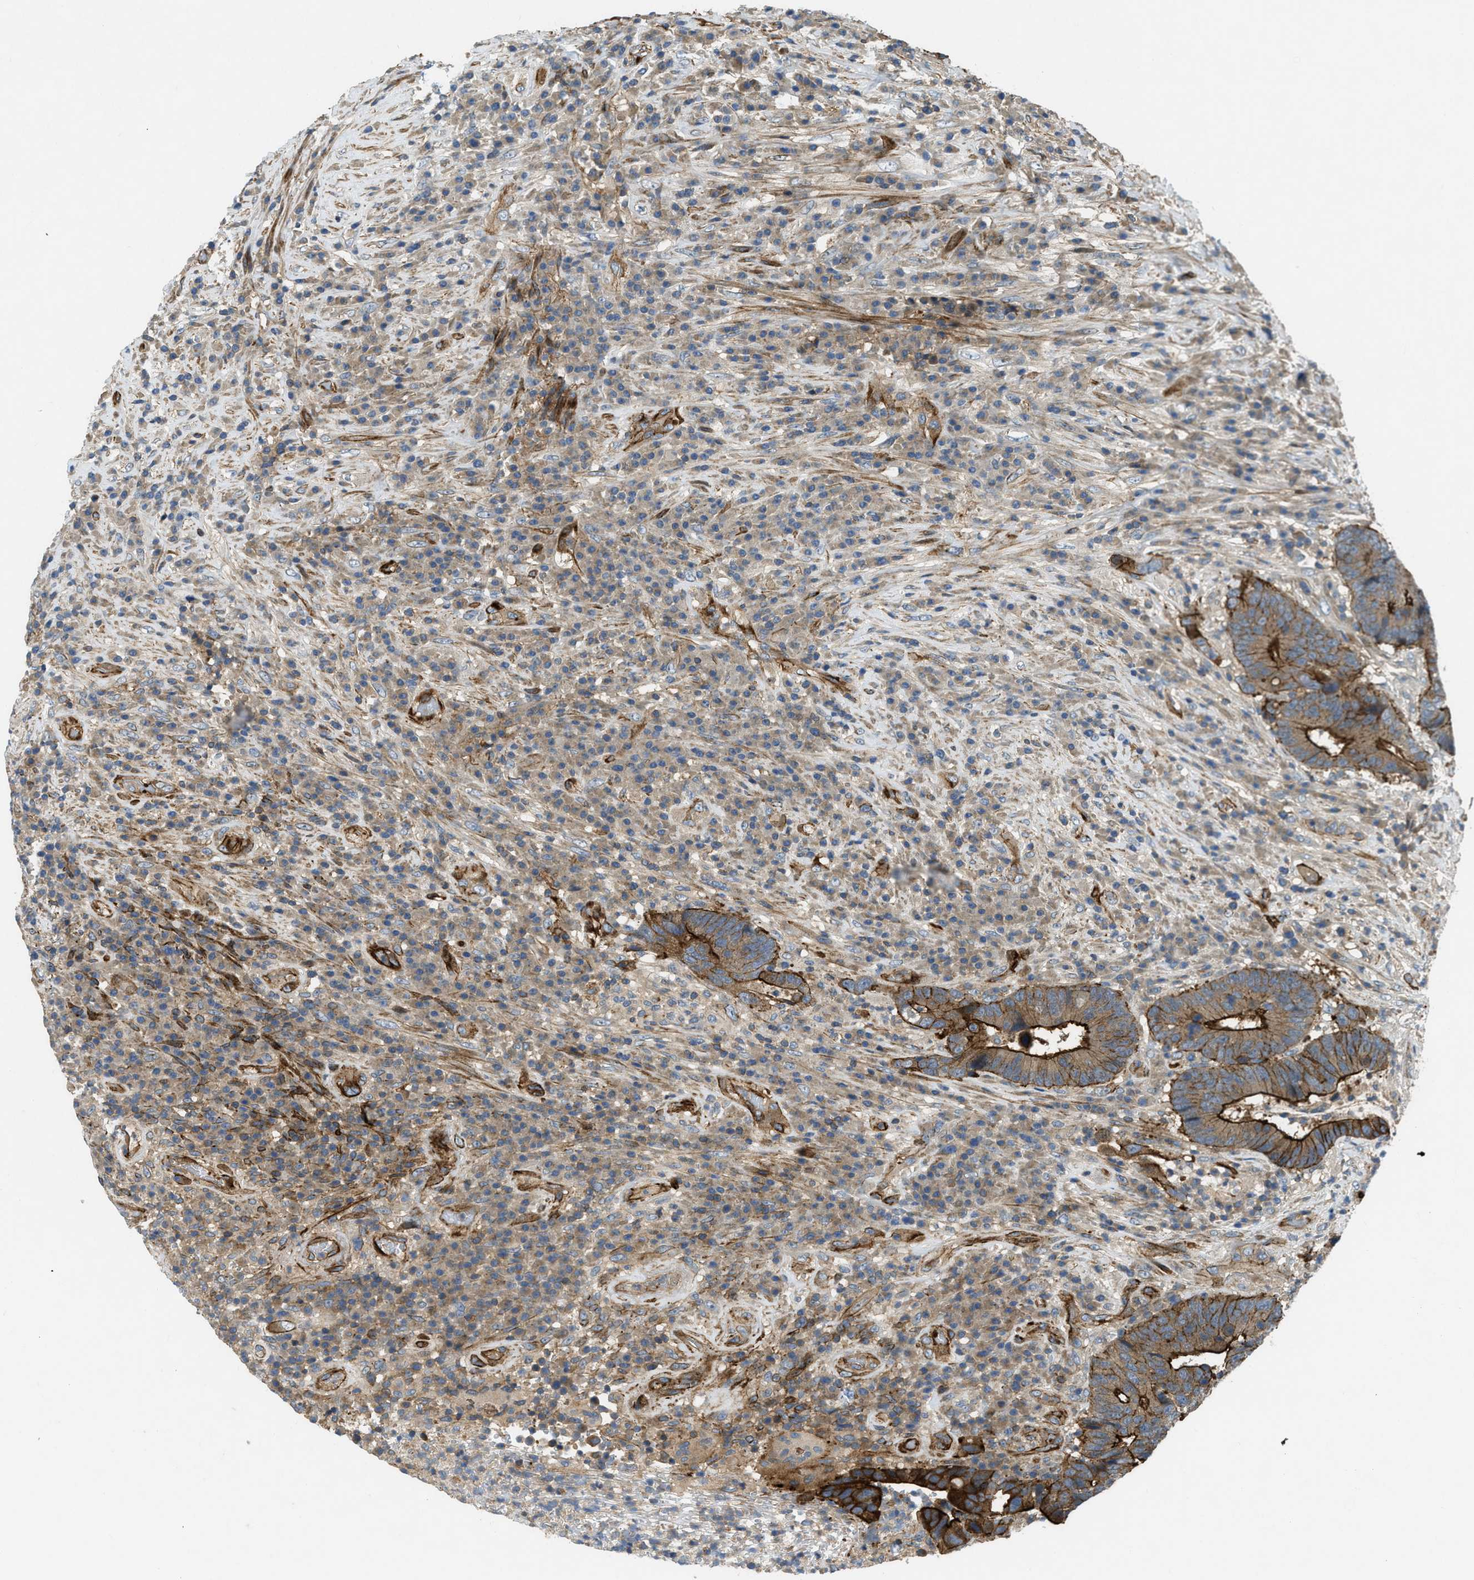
{"staining": {"intensity": "strong", "quantity": ">75%", "location": "cytoplasmic/membranous"}, "tissue": "colorectal cancer", "cell_type": "Tumor cells", "image_type": "cancer", "snomed": [{"axis": "morphology", "description": "Adenocarcinoma, NOS"}, {"axis": "topography", "description": "Rectum"}], "caption": "Immunohistochemical staining of colorectal cancer (adenocarcinoma) reveals strong cytoplasmic/membranous protein staining in approximately >75% of tumor cells.", "gene": "NYNRIN", "patient": {"sex": "female", "age": 89}}